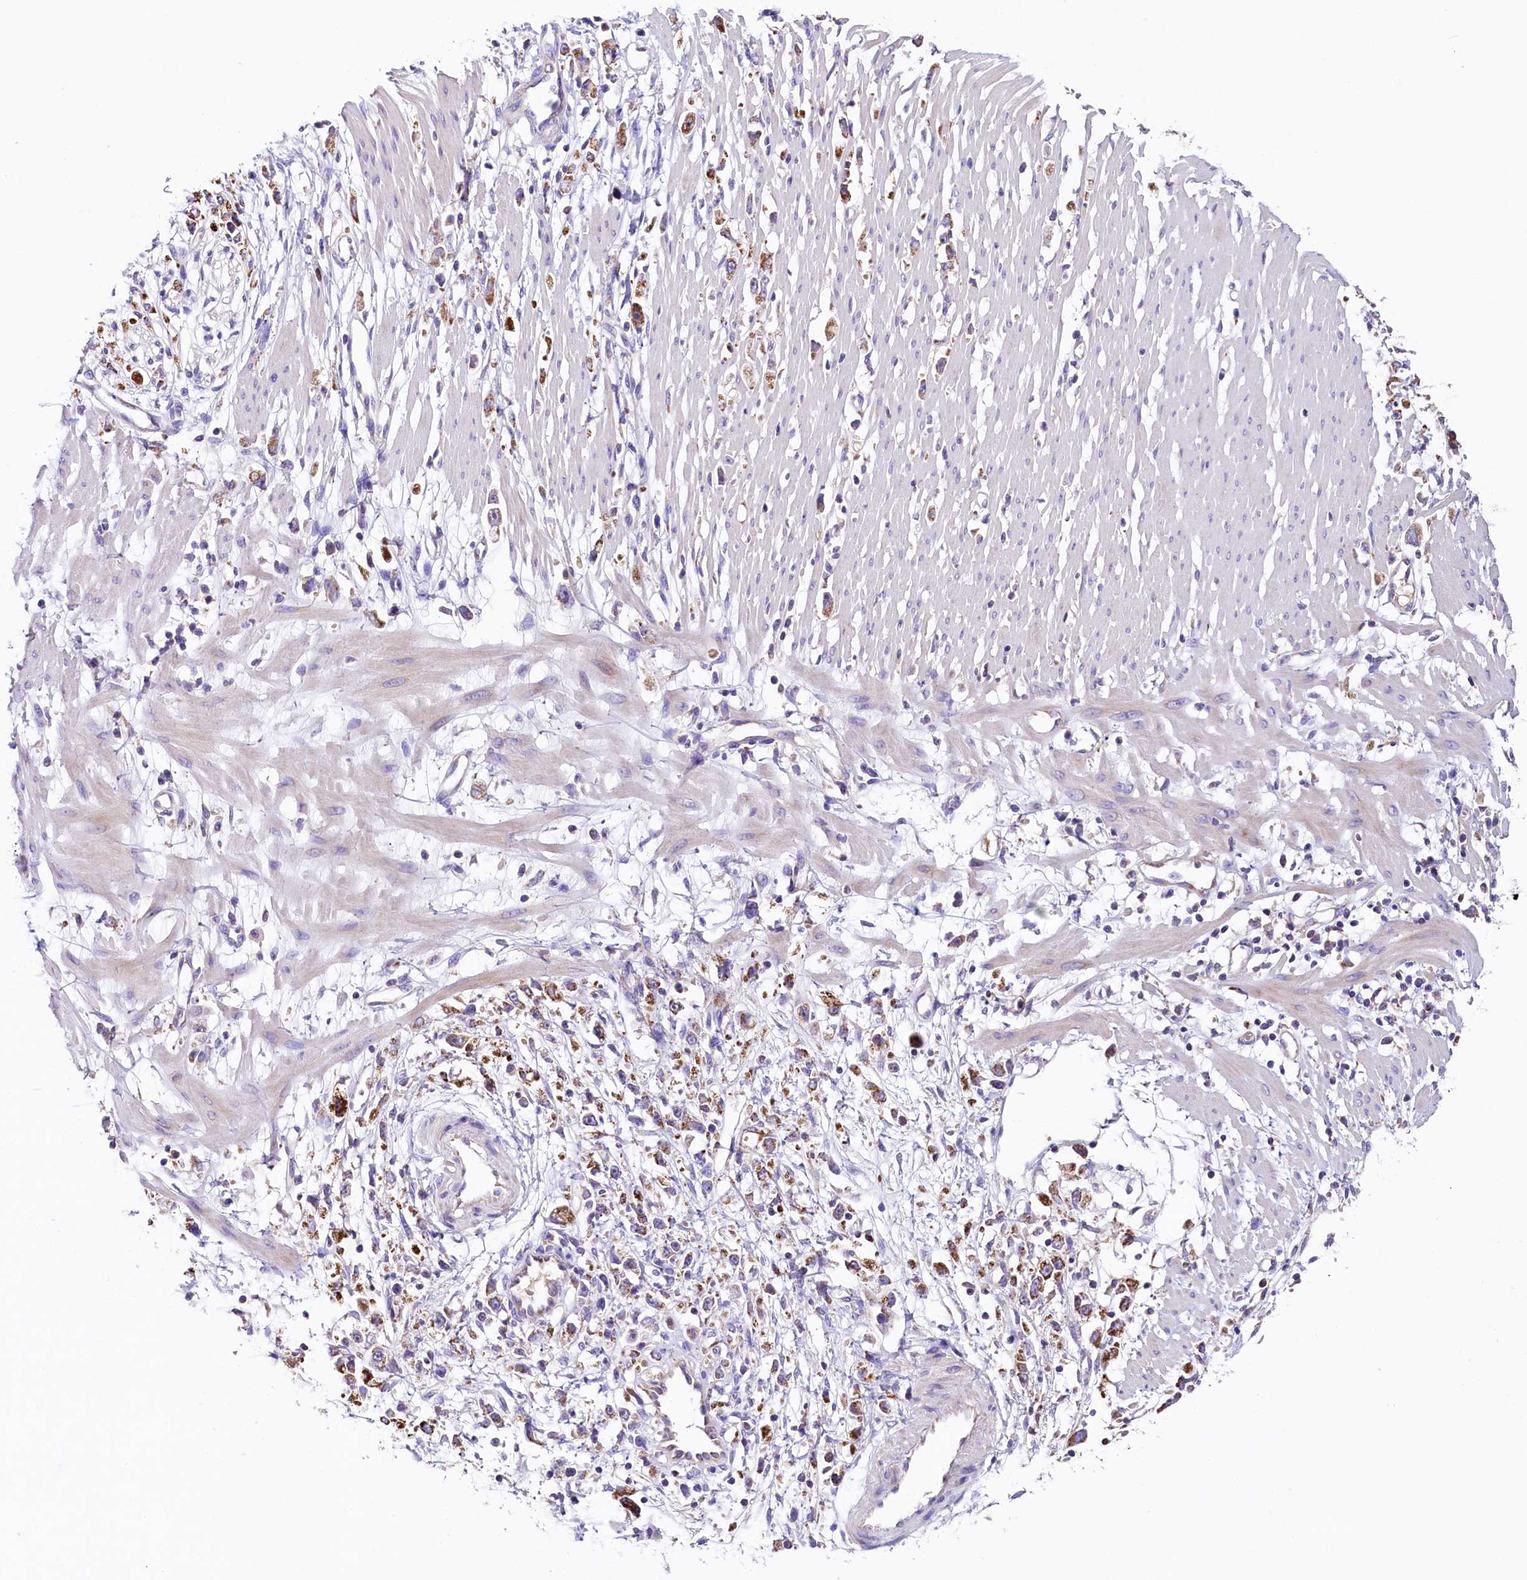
{"staining": {"intensity": "moderate", "quantity": "25%-75%", "location": "cytoplasmic/membranous"}, "tissue": "stomach cancer", "cell_type": "Tumor cells", "image_type": "cancer", "snomed": [{"axis": "morphology", "description": "Adenocarcinoma, NOS"}, {"axis": "topography", "description": "Stomach"}], "caption": "A brown stain shows moderate cytoplasmic/membranous expression of a protein in human stomach cancer (adenocarcinoma) tumor cells.", "gene": "PMPCB", "patient": {"sex": "female", "age": 59}}